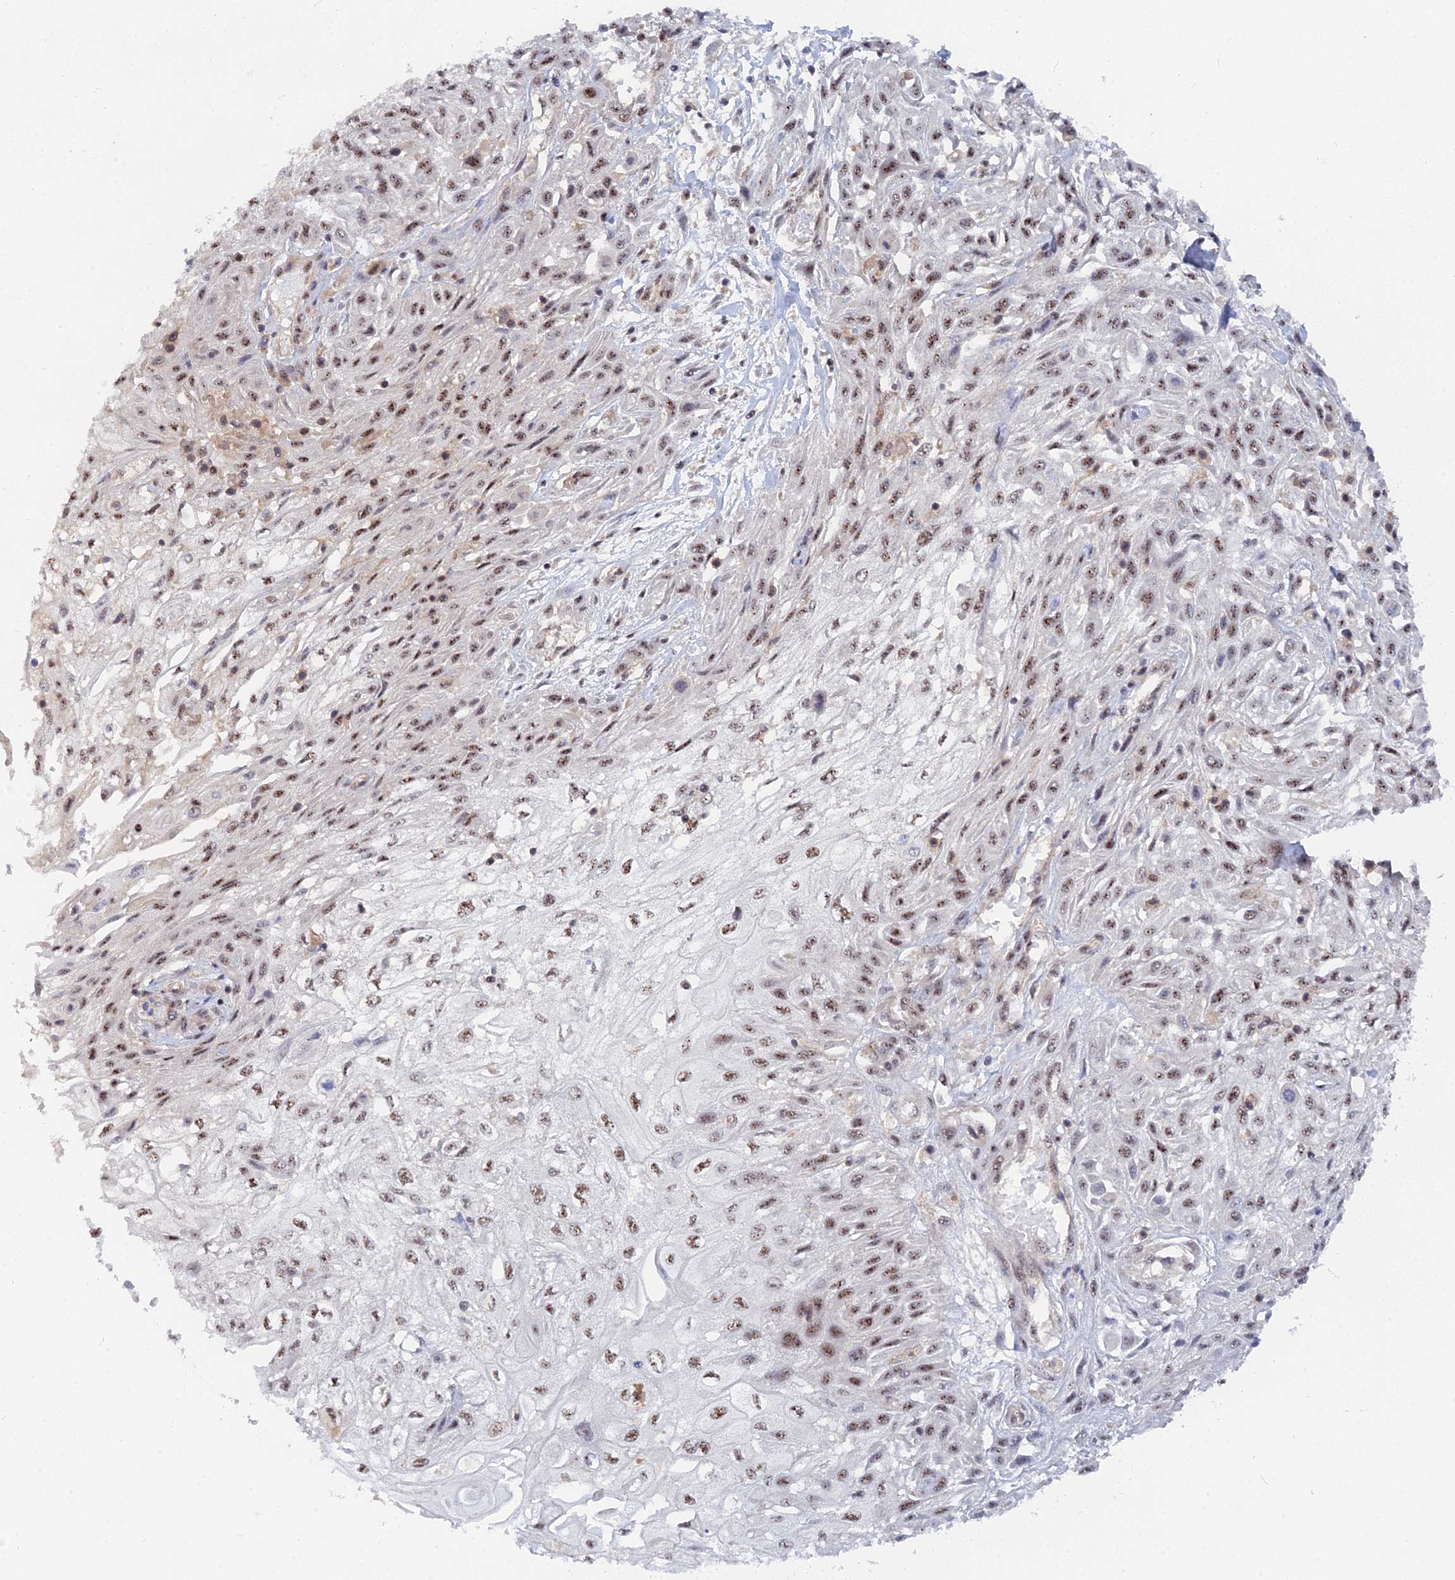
{"staining": {"intensity": "moderate", "quantity": ">75%", "location": "nuclear"}, "tissue": "skin cancer", "cell_type": "Tumor cells", "image_type": "cancer", "snomed": [{"axis": "morphology", "description": "Squamous cell carcinoma, NOS"}, {"axis": "morphology", "description": "Squamous cell carcinoma, metastatic, NOS"}, {"axis": "topography", "description": "Skin"}, {"axis": "topography", "description": "Lymph node"}], "caption": "Immunohistochemistry (IHC) (DAB (3,3'-diaminobenzidine)) staining of human squamous cell carcinoma (skin) displays moderate nuclear protein positivity in approximately >75% of tumor cells.", "gene": "TAB1", "patient": {"sex": "male", "age": 75}}